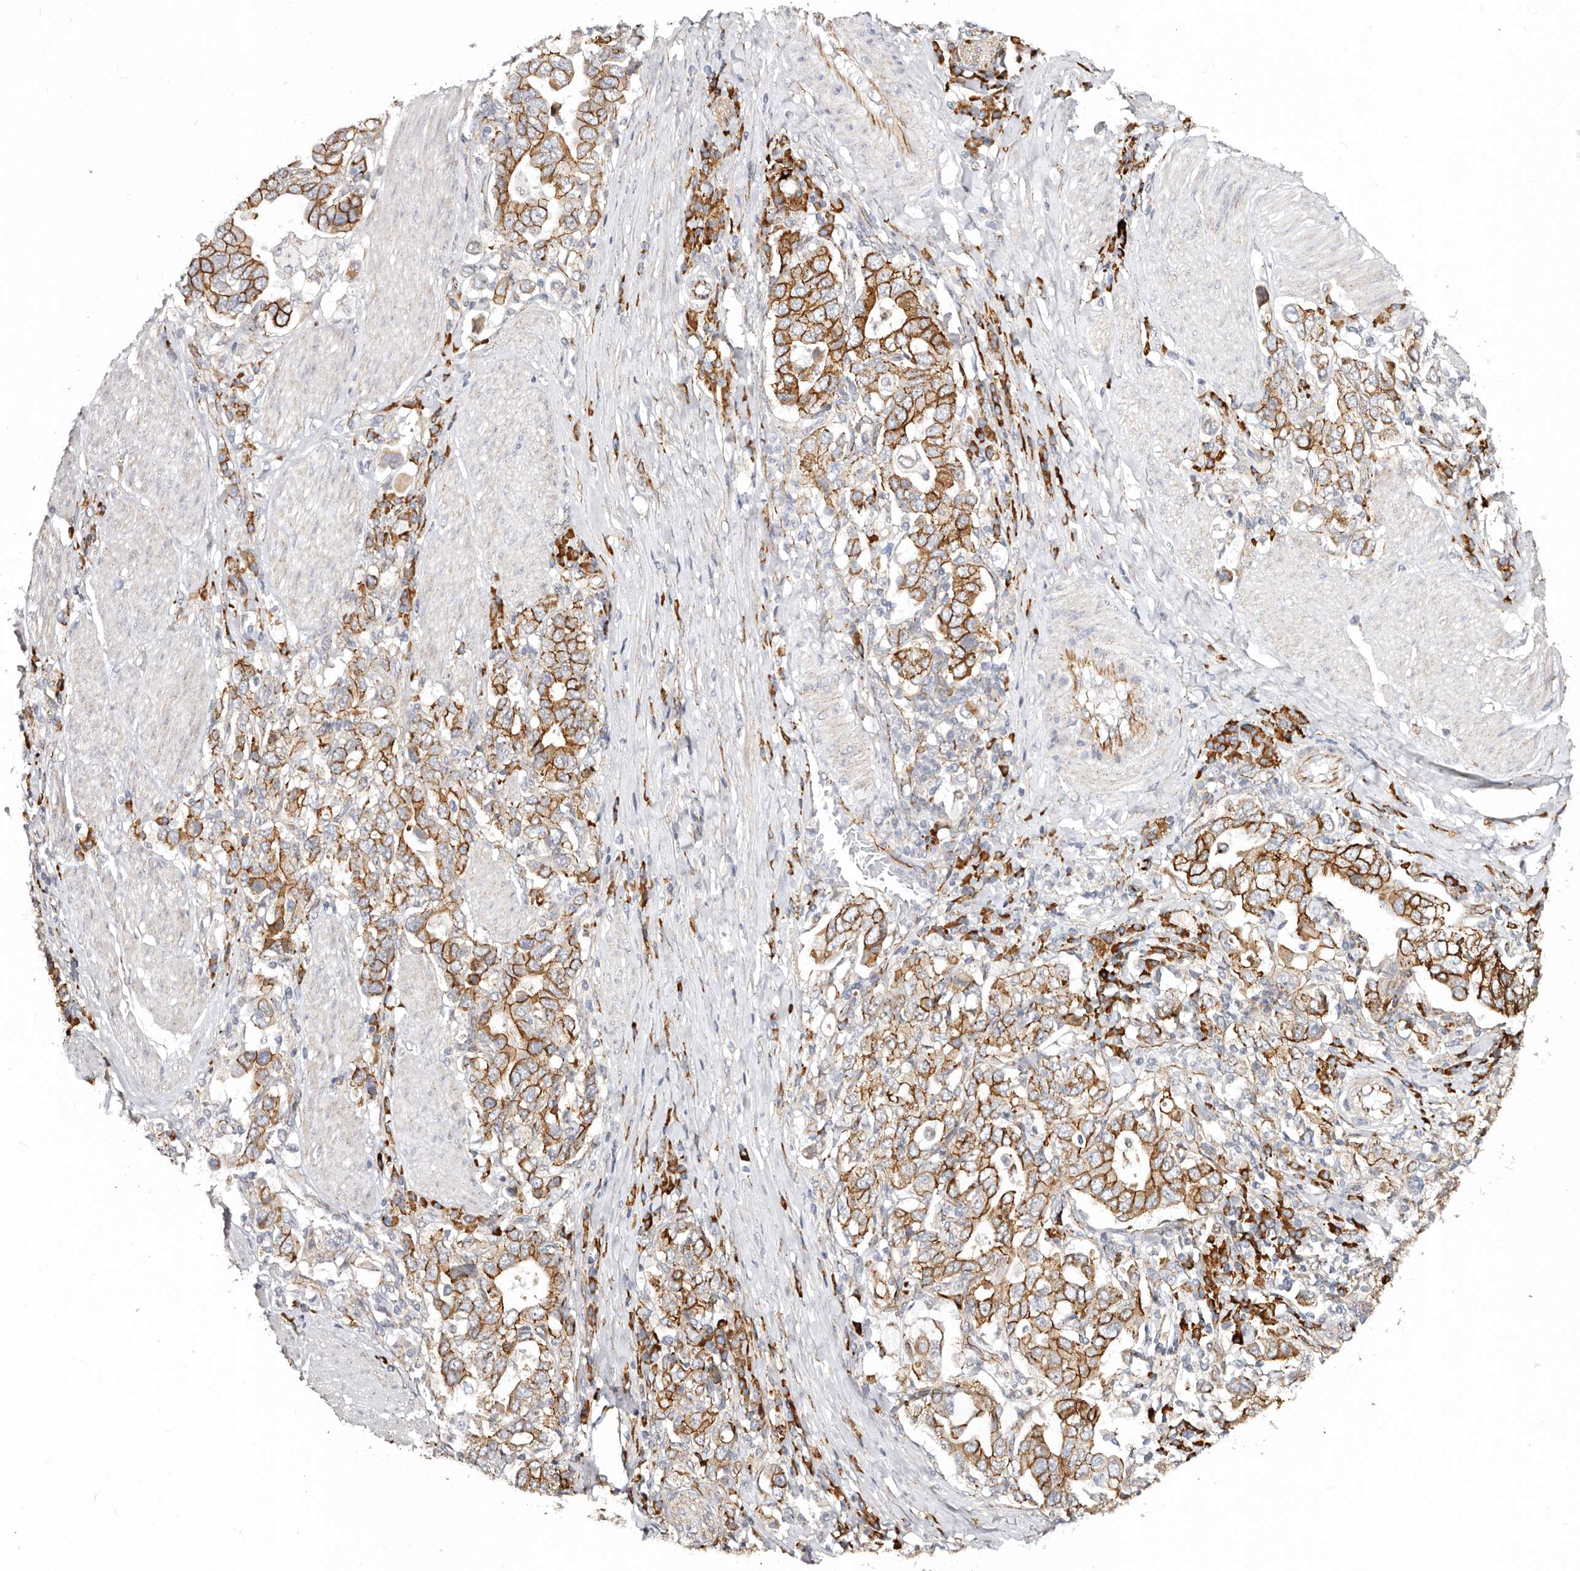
{"staining": {"intensity": "strong", "quantity": ">75%", "location": "cytoplasmic/membranous"}, "tissue": "stomach cancer", "cell_type": "Tumor cells", "image_type": "cancer", "snomed": [{"axis": "morphology", "description": "Adenocarcinoma, NOS"}, {"axis": "topography", "description": "Stomach, upper"}], "caption": "About >75% of tumor cells in stomach cancer show strong cytoplasmic/membranous protein positivity as visualized by brown immunohistochemical staining.", "gene": "CTNNB1", "patient": {"sex": "male", "age": 62}}